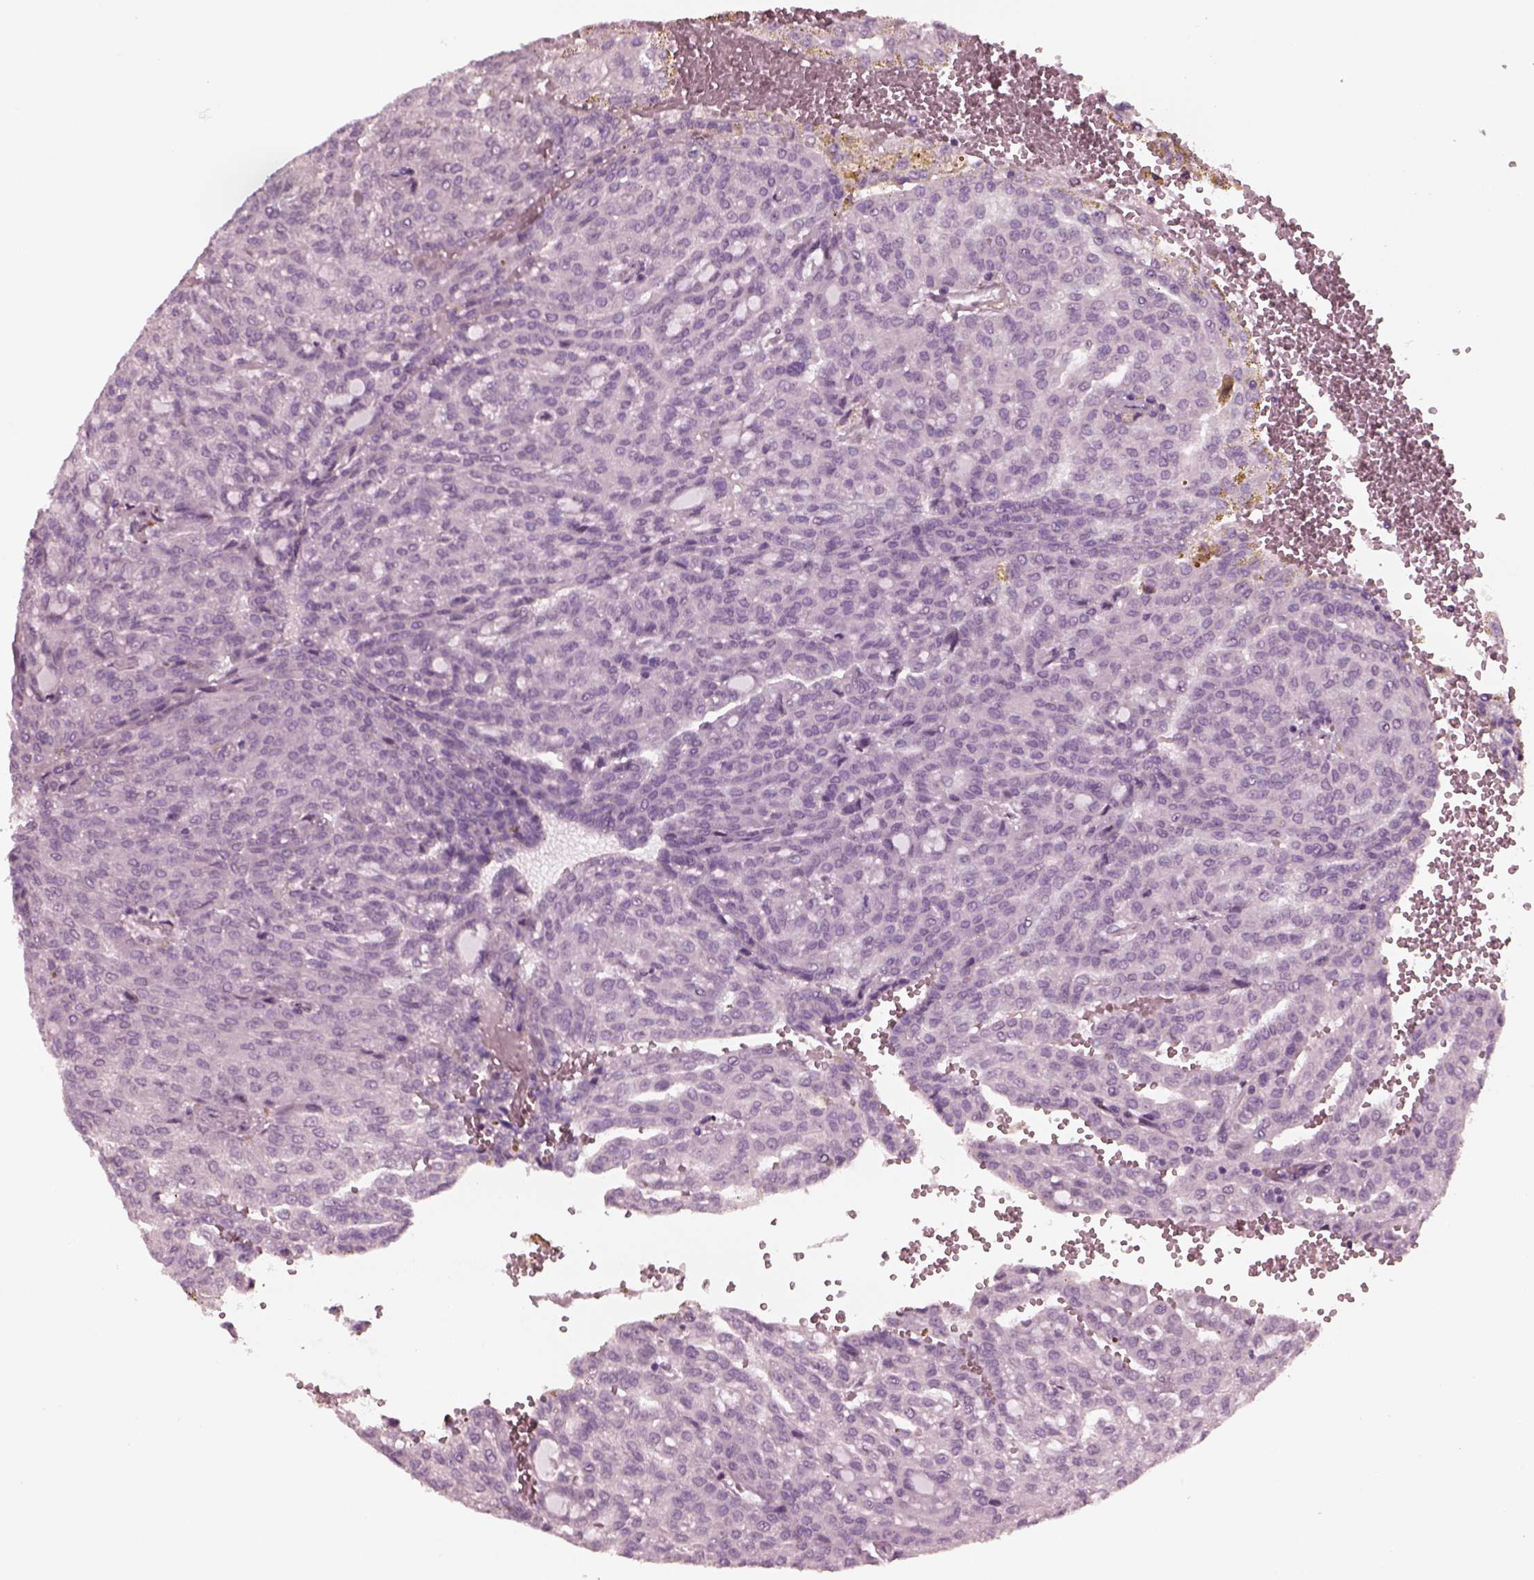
{"staining": {"intensity": "negative", "quantity": "none", "location": "none"}, "tissue": "renal cancer", "cell_type": "Tumor cells", "image_type": "cancer", "snomed": [{"axis": "morphology", "description": "Adenocarcinoma, NOS"}, {"axis": "topography", "description": "Kidney"}], "caption": "Human renal adenocarcinoma stained for a protein using immunohistochemistry demonstrates no staining in tumor cells.", "gene": "YY2", "patient": {"sex": "male", "age": 63}}